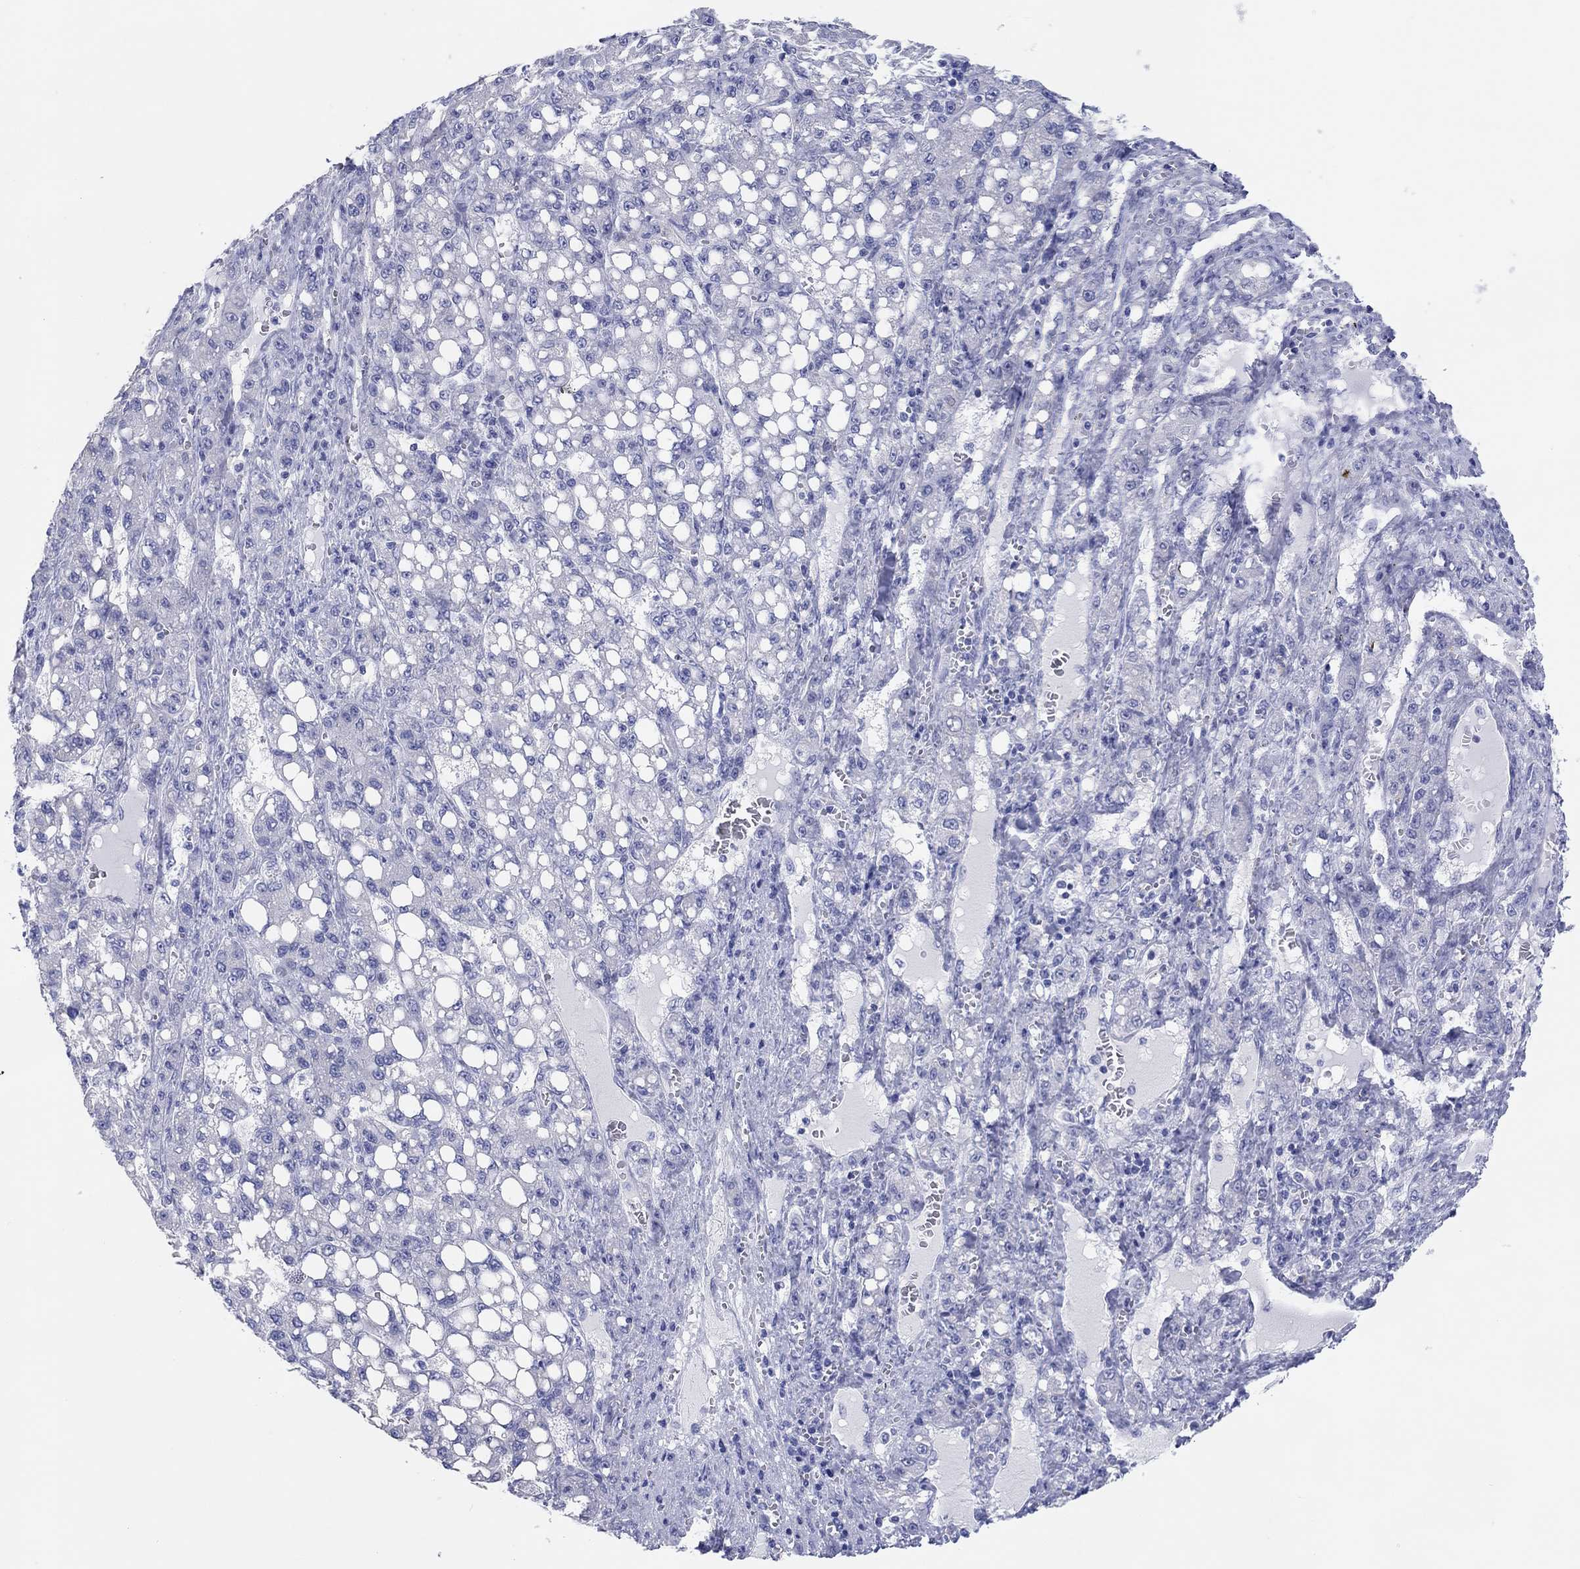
{"staining": {"intensity": "negative", "quantity": "none", "location": "none"}, "tissue": "liver cancer", "cell_type": "Tumor cells", "image_type": "cancer", "snomed": [{"axis": "morphology", "description": "Carcinoma, Hepatocellular, NOS"}, {"axis": "topography", "description": "Liver"}], "caption": "DAB immunohistochemical staining of human hepatocellular carcinoma (liver) reveals no significant expression in tumor cells.", "gene": "ERICH3", "patient": {"sex": "female", "age": 65}}